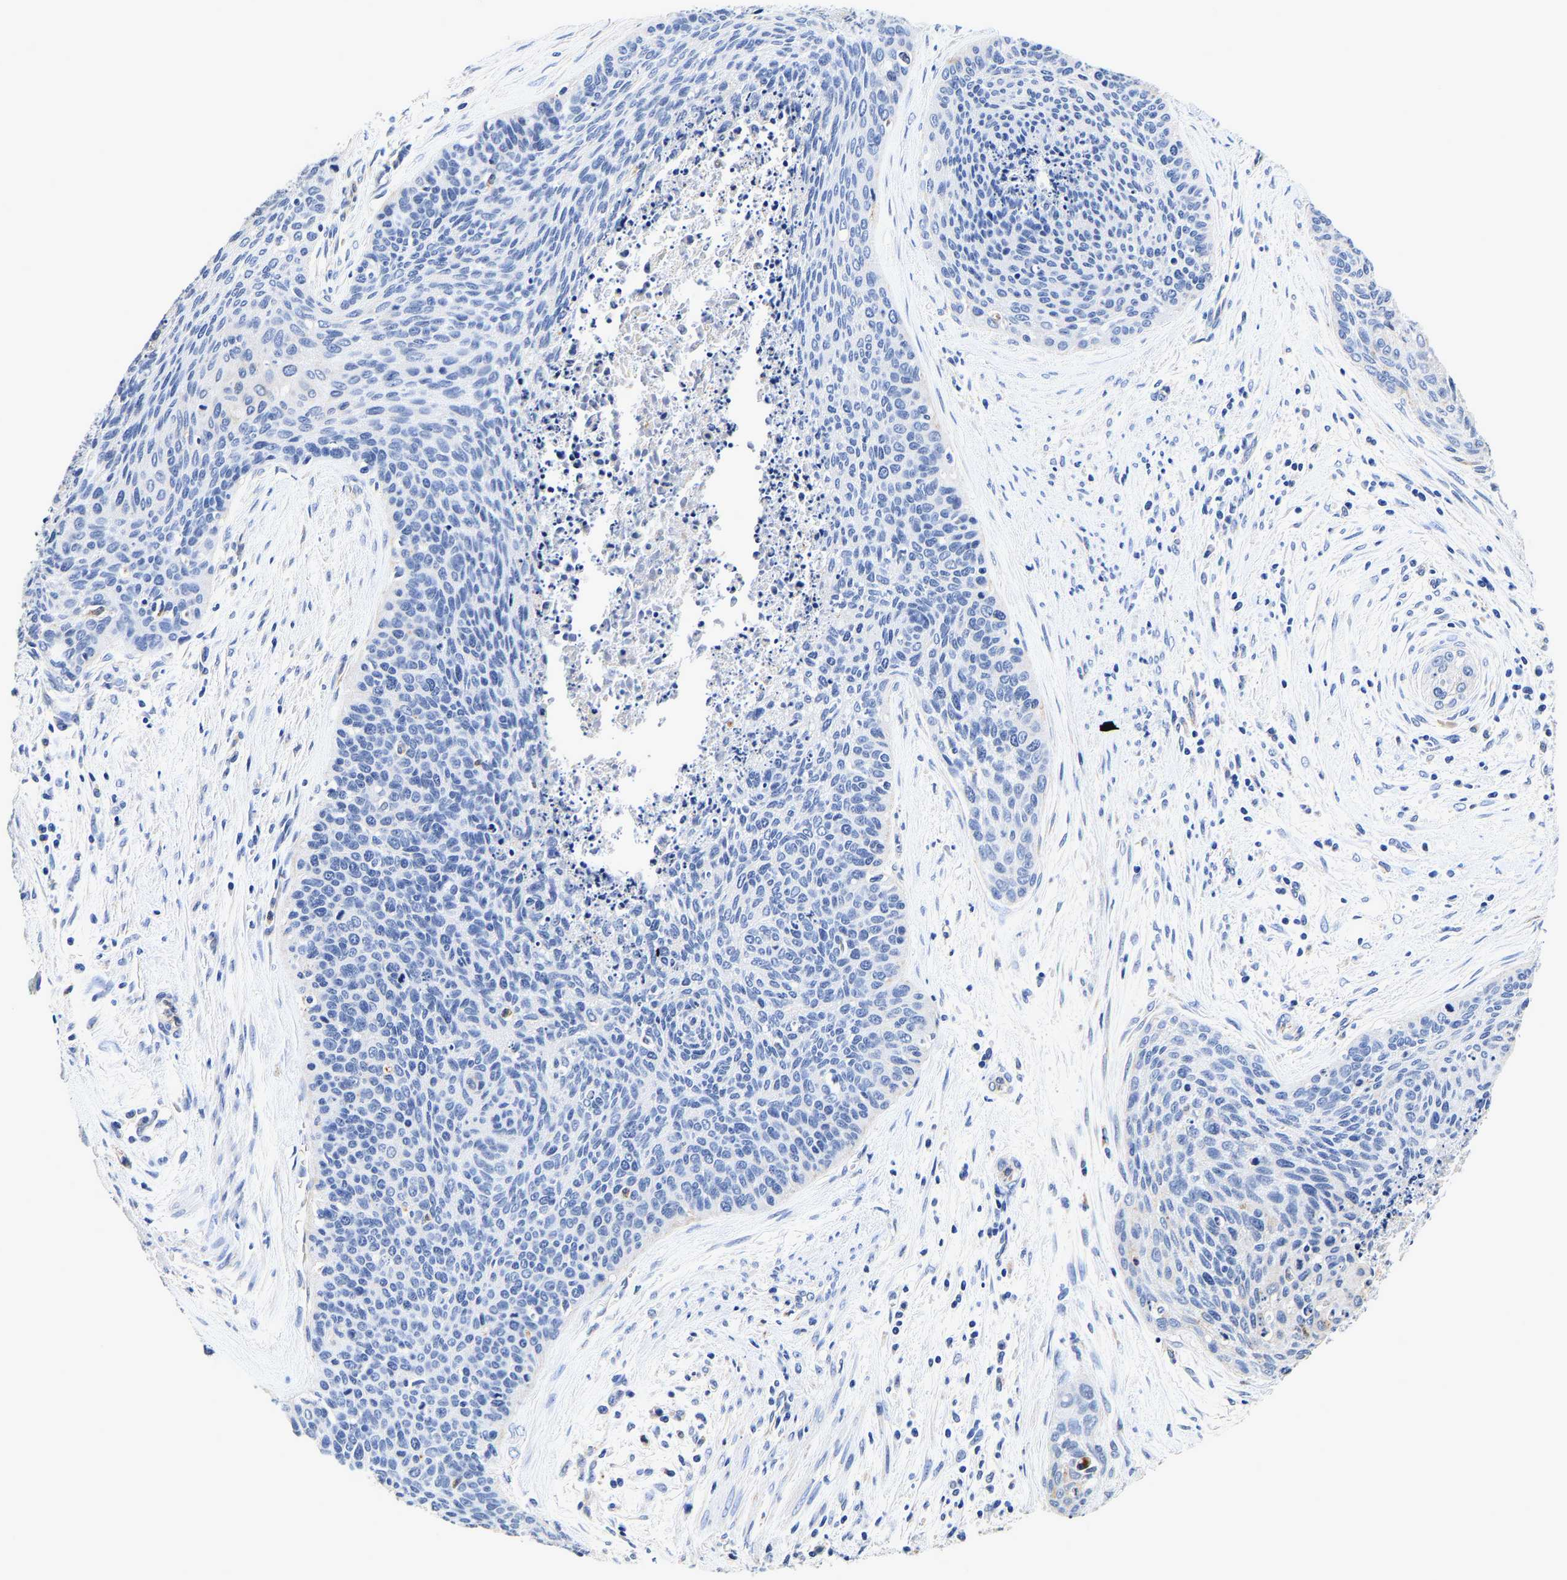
{"staining": {"intensity": "negative", "quantity": "none", "location": "none"}, "tissue": "cervical cancer", "cell_type": "Tumor cells", "image_type": "cancer", "snomed": [{"axis": "morphology", "description": "Squamous cell carcinoma, NOS"}, {"axis": "topography", "description": "Cervix"}], "caption": "Cervical cancer was stained to show a protein in brown. There is no significant staining in tumor cells. (DAB immunohistochemistry, high magnification).", "gene": "GRN", "patient": {"sex": "female", "age": 55}}